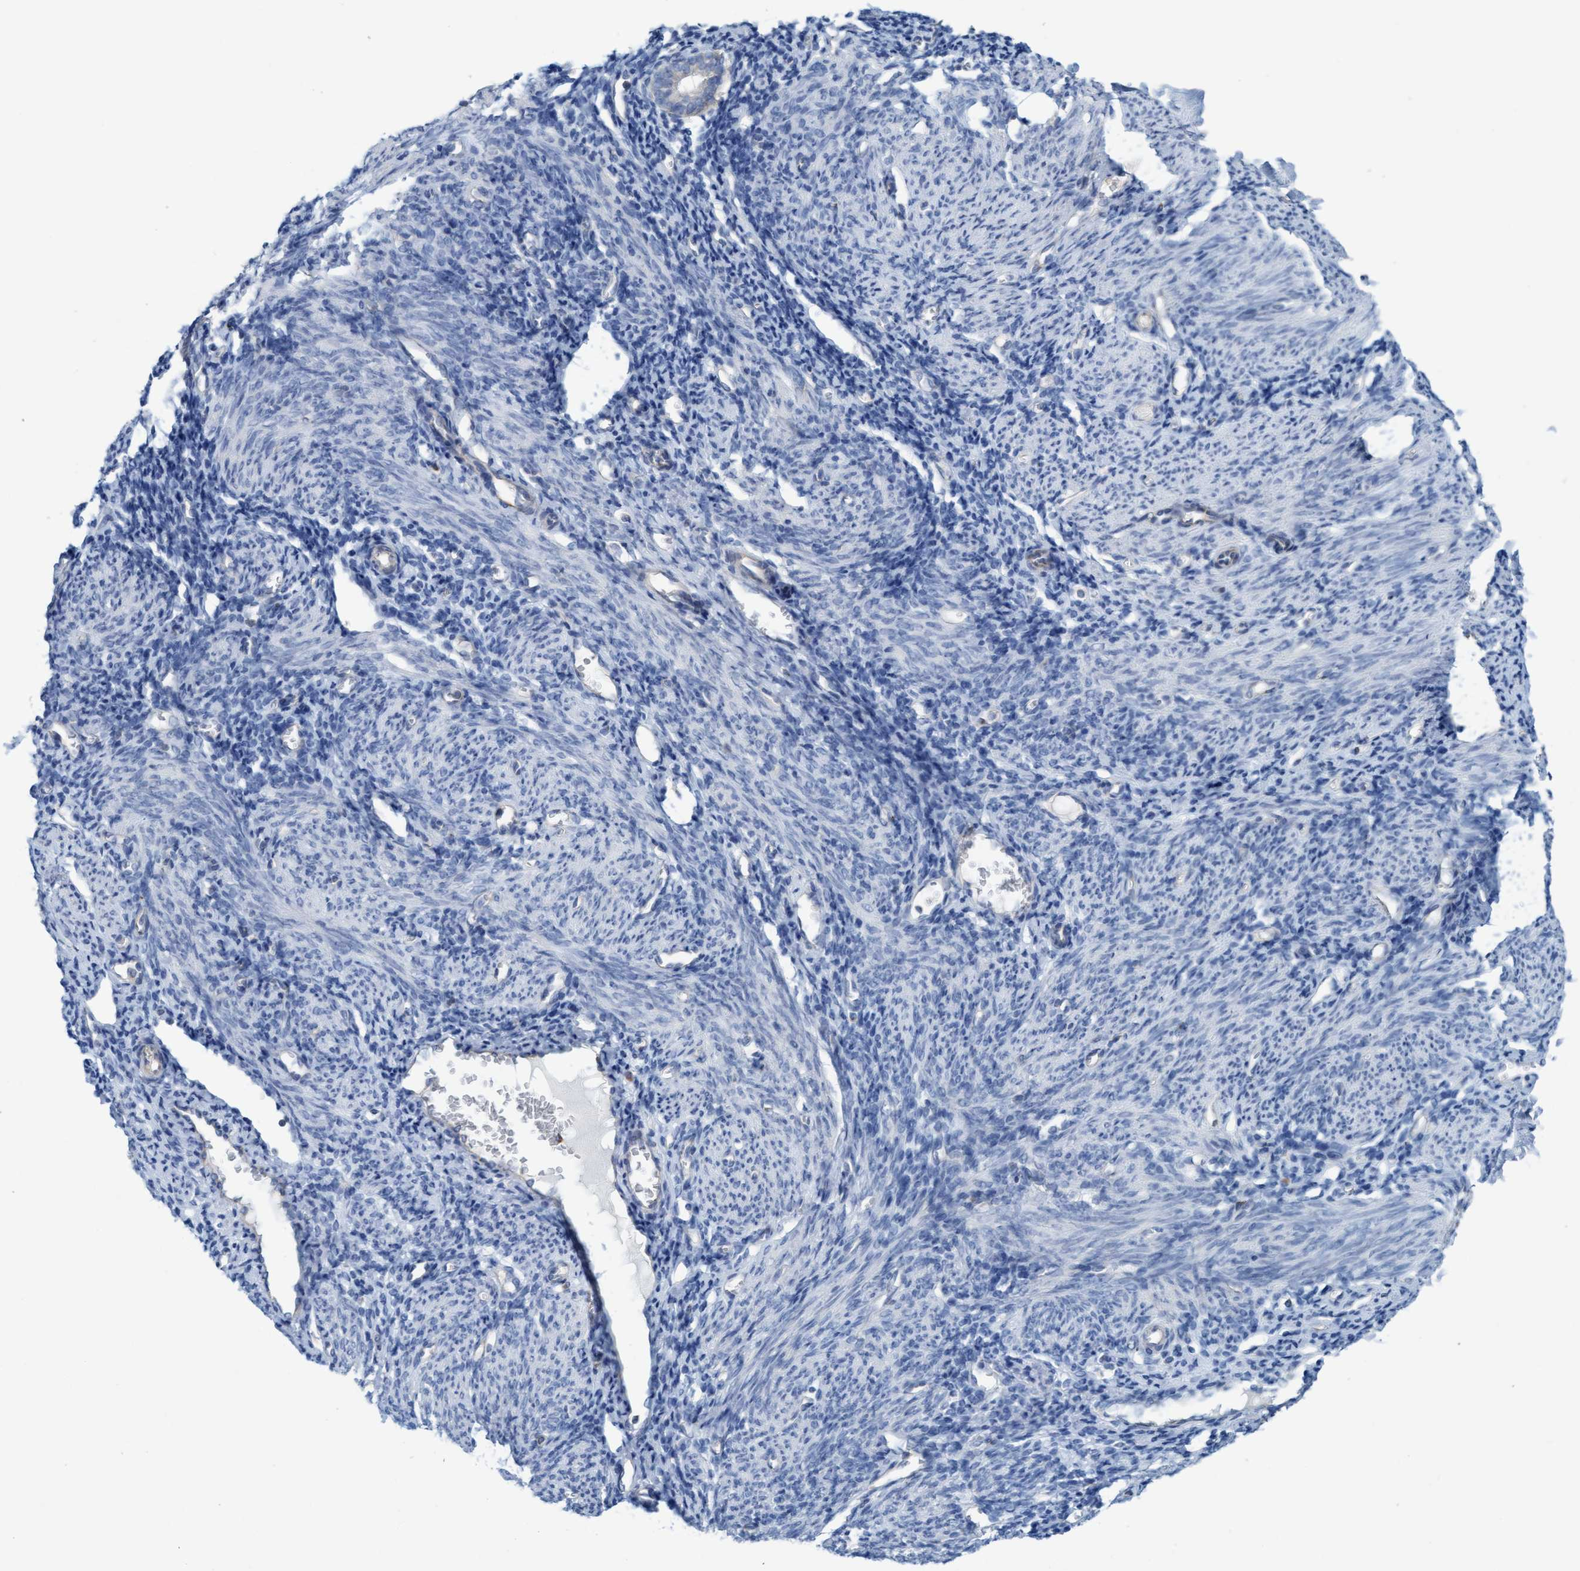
{"staining": {"intensity": "negative", "quantity": "none", "location": "none"}, "tissue": "endometrium", "cell_type": "Cells in endometrial stroma", "image_type": "normal", "snomed": [{"axis": "morphology", "description": "Normal tissue, NOS"}, {"axis": "morphology", "description": "Adenocarcinoma, NOS"}, {"axis": "topography", "description": "Endometrium"}], "caption": "Unremarkable endometrium was stained to show a protein in brown. There is no significant staining in cells in endometrial stroma. (Immunohistochemistry (ihc), brightfield microscopy, high magnification).", "gene": "SIGIRR", "patient": {"sex": "female", "age": 57}}